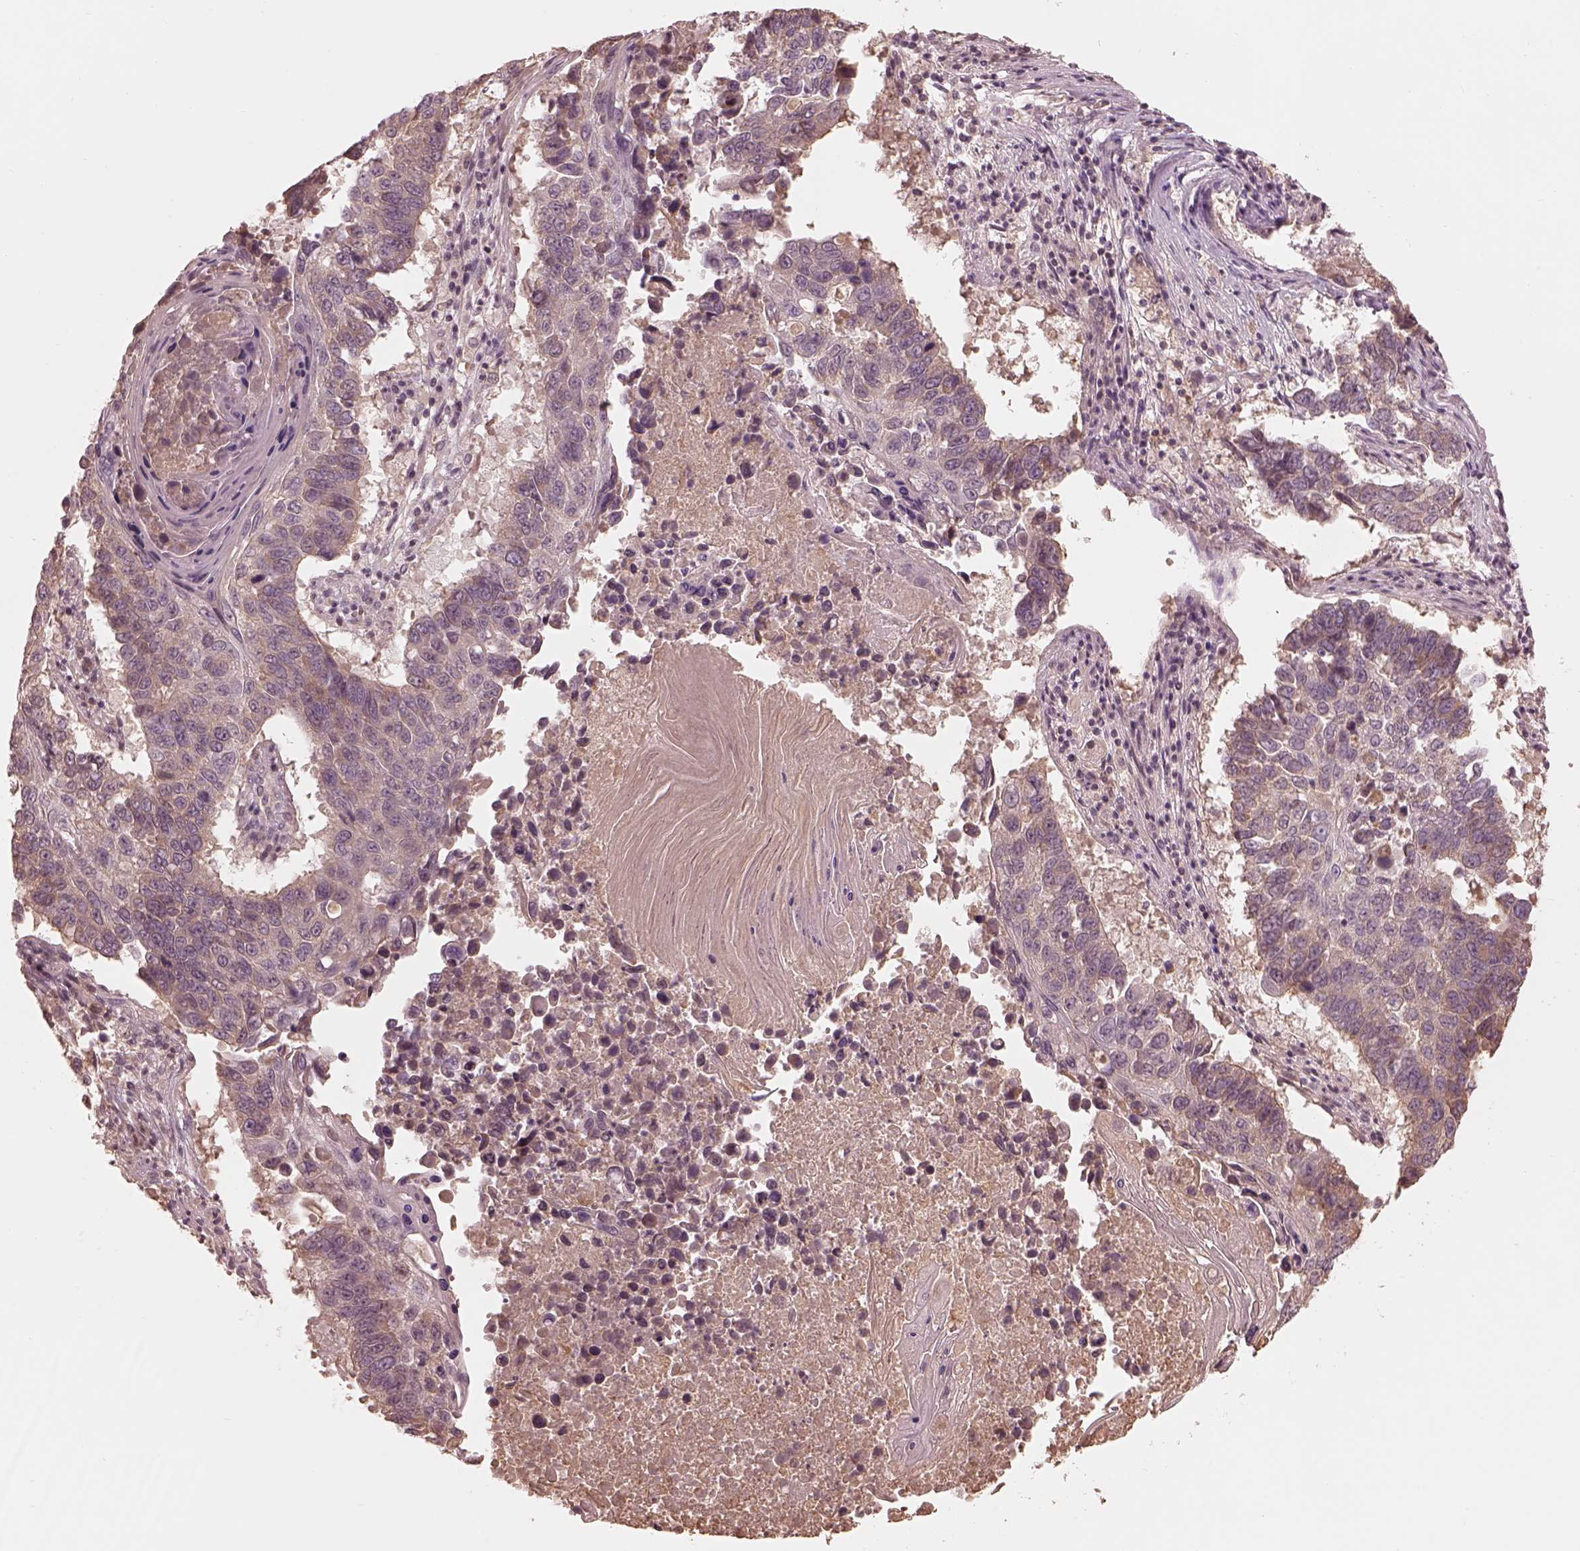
{"staining": {"intensity": "weak", "quantity": "<25%", "location": "cytoplasmic/membranous"}, "tissue": "lung cancer", "cell_type": "Tumor cells", "image_type": "cancer", "snomed": [{"axis": "morphology", "description": "Squamous cell carcinoma, NOS"}, {"axis": "topography", "description": "Lung"}], "caption": "DAB immunohistochemical staining of lung cancer displays no significant positivity in tumor cells.", "gene": "TF", "patient": {"sex": "male", "age": 73}}